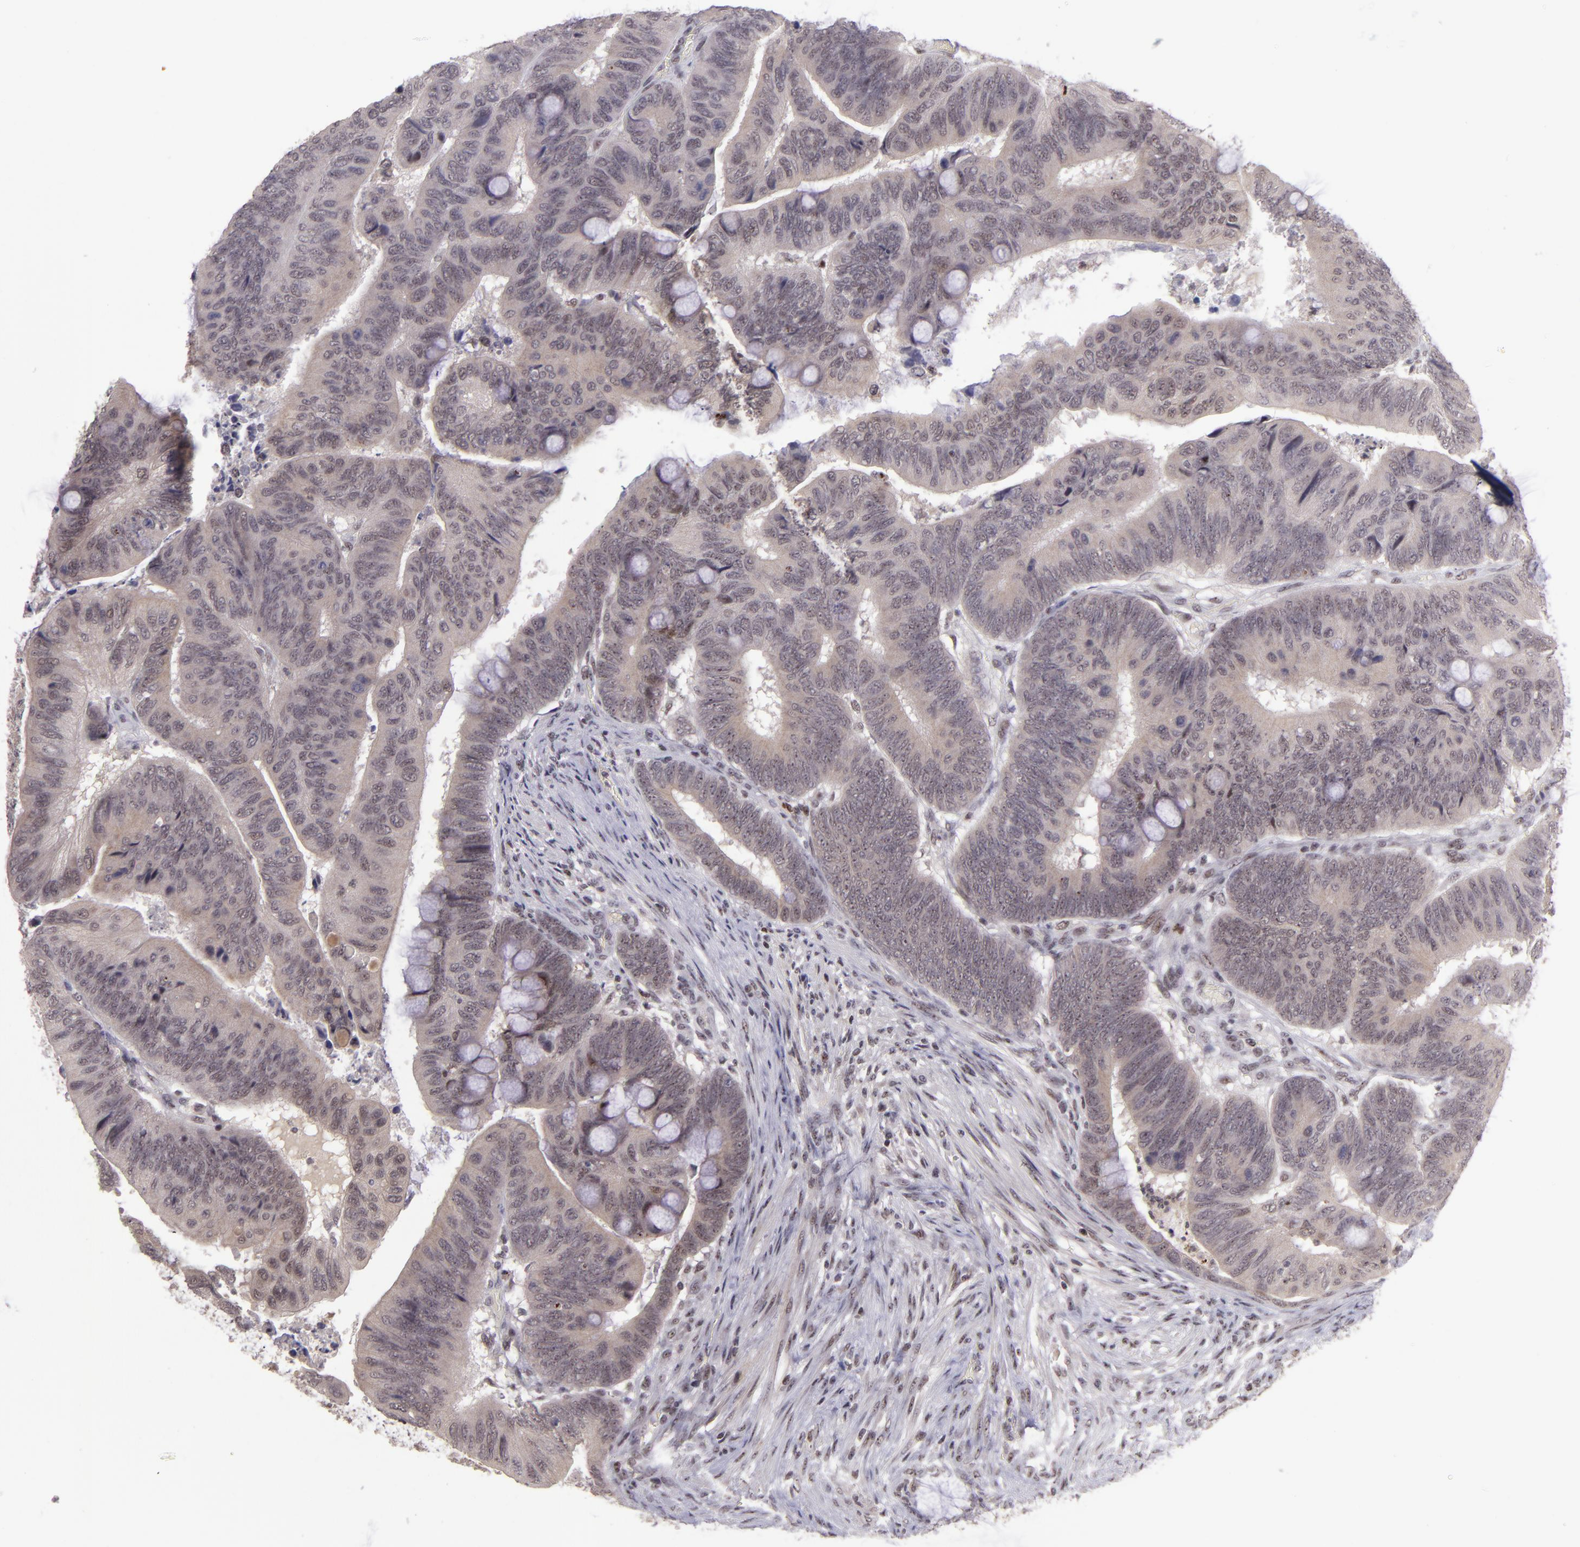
{"staining": {"intensity": "weak", "quantity": ">75%", "location": "cytoplasmic/membranous"}, "tissue": "colorectal cancer", "cell_type": "Tumor cells", "image_type": "cancer", "snomed": [{"axis": "morphology", "description": "Normal tissue, NOS"}, {"axis": "morphology", "description": "Adenocarcinoma, NOS"}, {"axis": "topography", "description": "Rectum"}], "caption": "A brown stain labels weak cytoplasmic/membranous staining of a protein in human colorectal cancer tumor cells.", "gene": "PCNX4", "patient": {"sex": "male", "age": 92}}